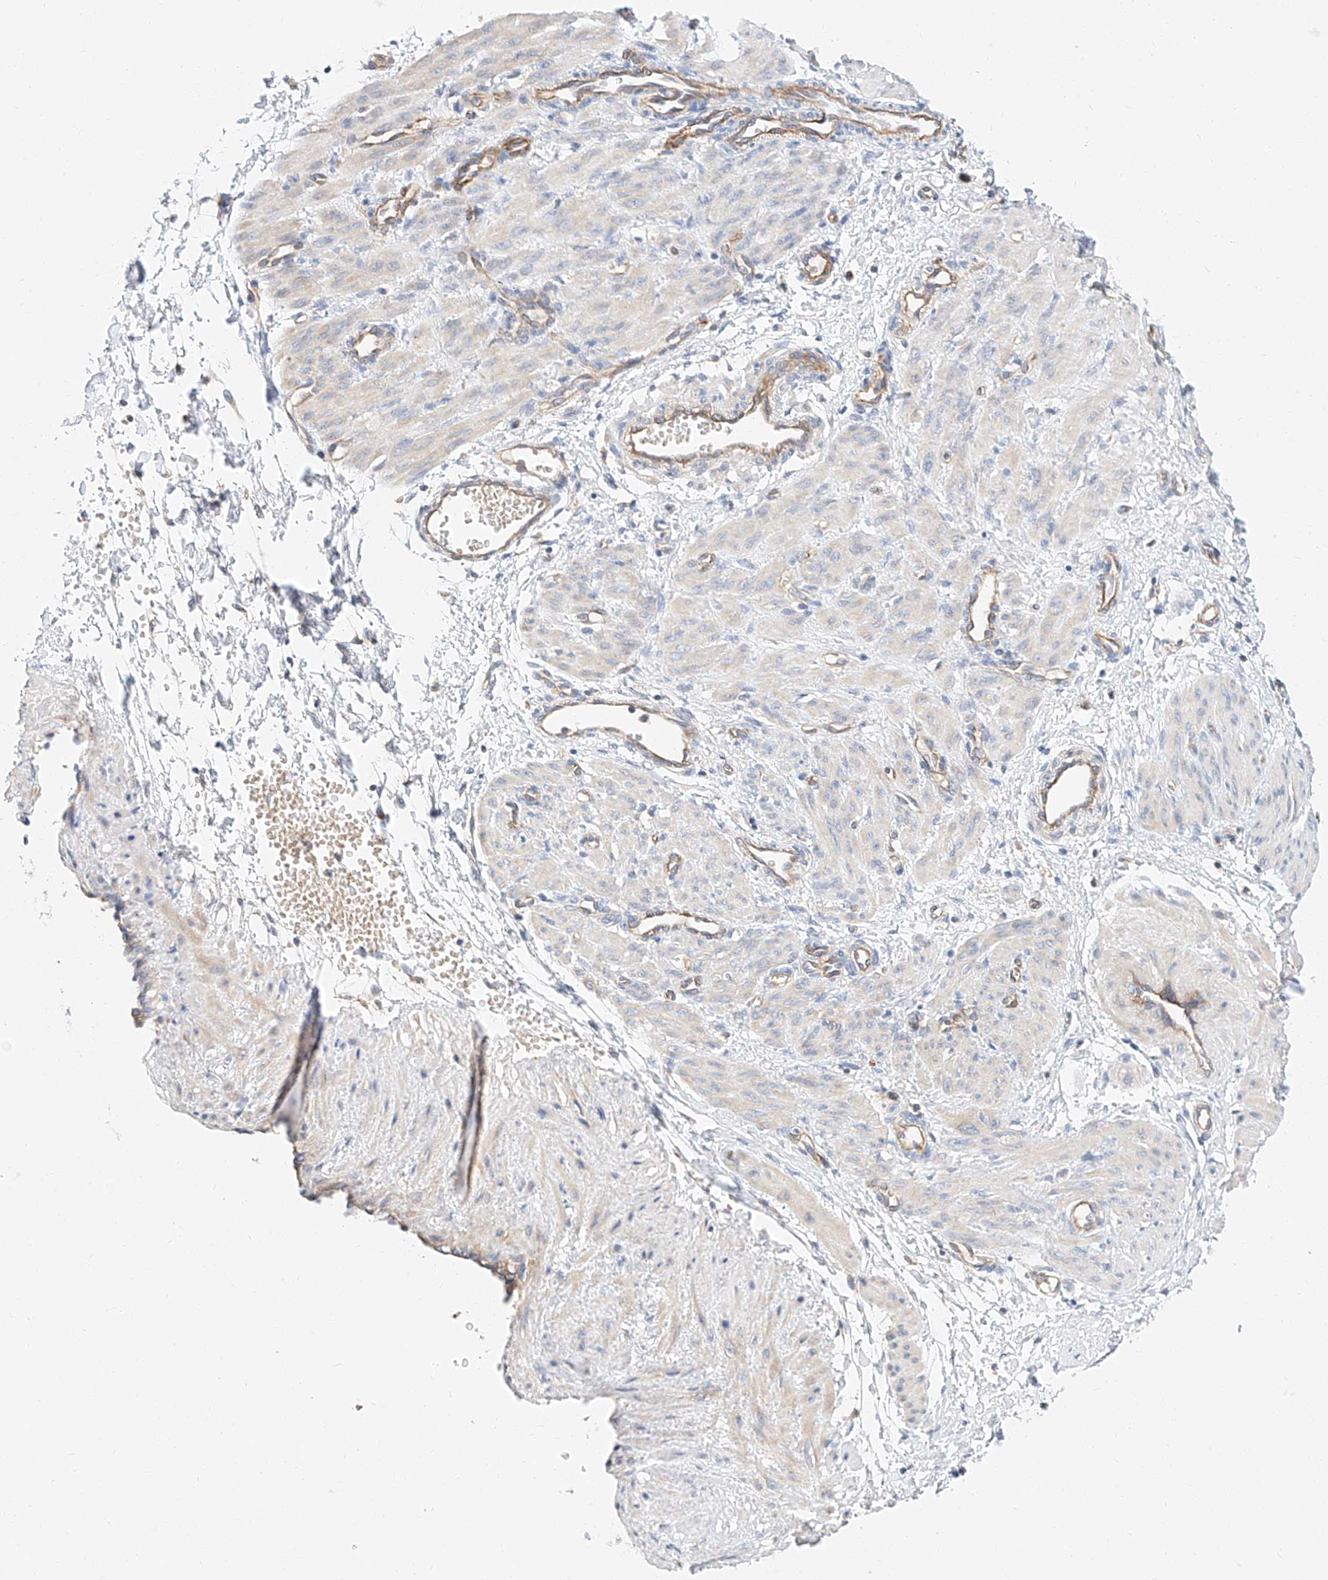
{"staining": {"intensity": "weak", "quantity": "<25%", "location": "cytoplasmic/membranous"}, "tissue": "smooth muscle", "cell_type": "Smooth muscle cells", "image_type": "normal", "snomed": [{"axis": "morphology", "description": "Normal tissue, NOS"}, {"axis": "topography", "description": "Endometrium"}], "caption": "DAB immunohistochemical staining of normal smooth muscle reveals no significant positivity in smooth muscle cells. The staining is performed using DAB brown chromogen with nuclei counter-stained in using hematoxylin.", "gene": "GLMN", "patient": {"sex": "female", "age": 33}}